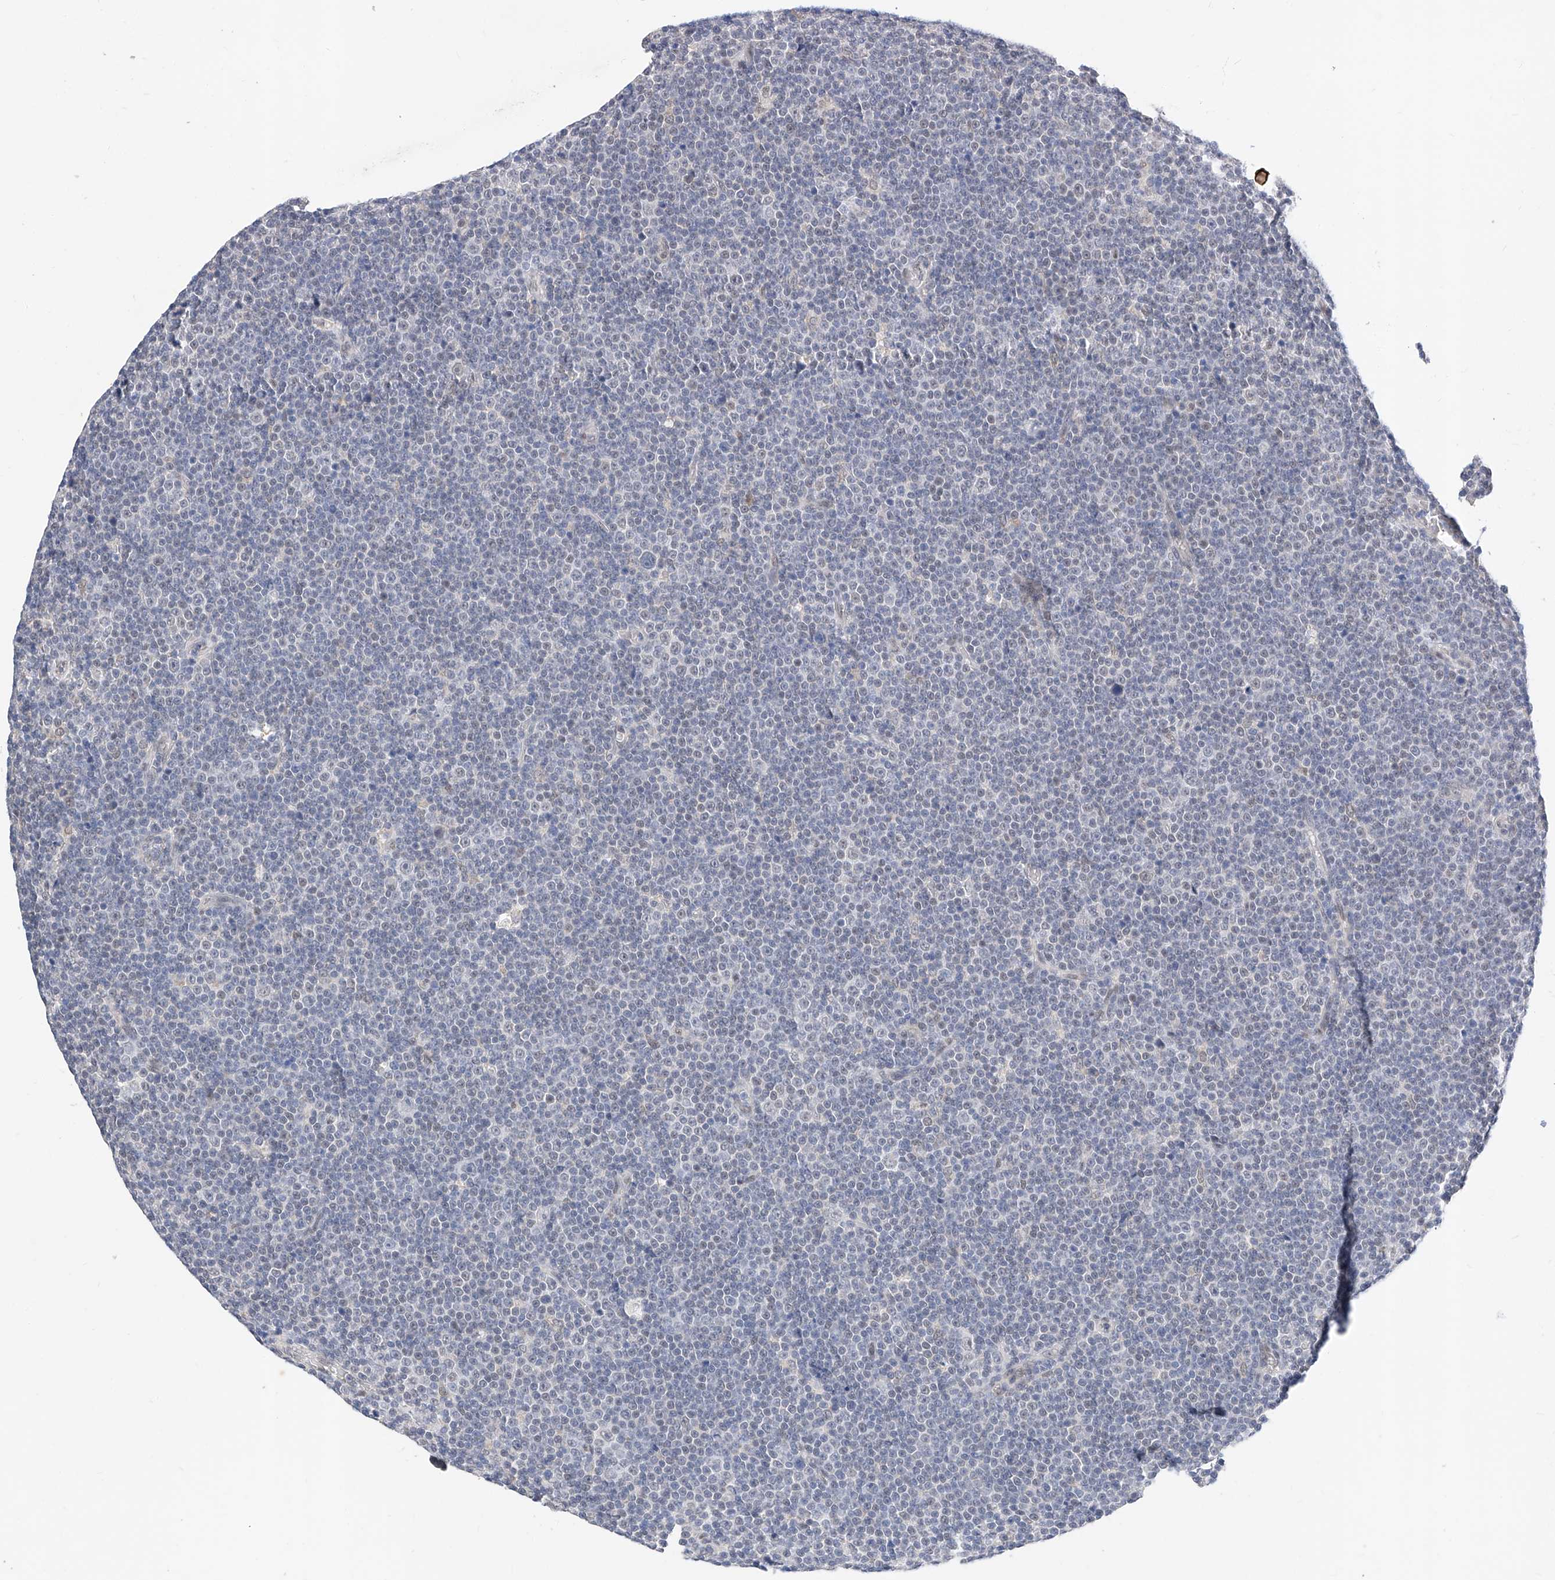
{"staining": {"intensity": "negative", "quantity": "none", "location": "none"}, "tissue": "lymphoma", "cell_type": "Tumor cells", "image_type": "cancer", "snomed": [{"axis": "morphology", "description": "Malignant lymphoma, non-Hodgkin's type, Low grade"}, {"axis": "topography", "description": "Lymph node"}], "caption": "Immunohistochemistry (IHC) micrograph of neoplastic tissue: human low-grade malignant lymphoma, non-Hodgkin's type stained with DAB (3,3'-diaminobenzidine) displays no significant protein staining in tumor cells.", "gene": "KCNJ1", "patient": {"sex": "female", "age": 67}}